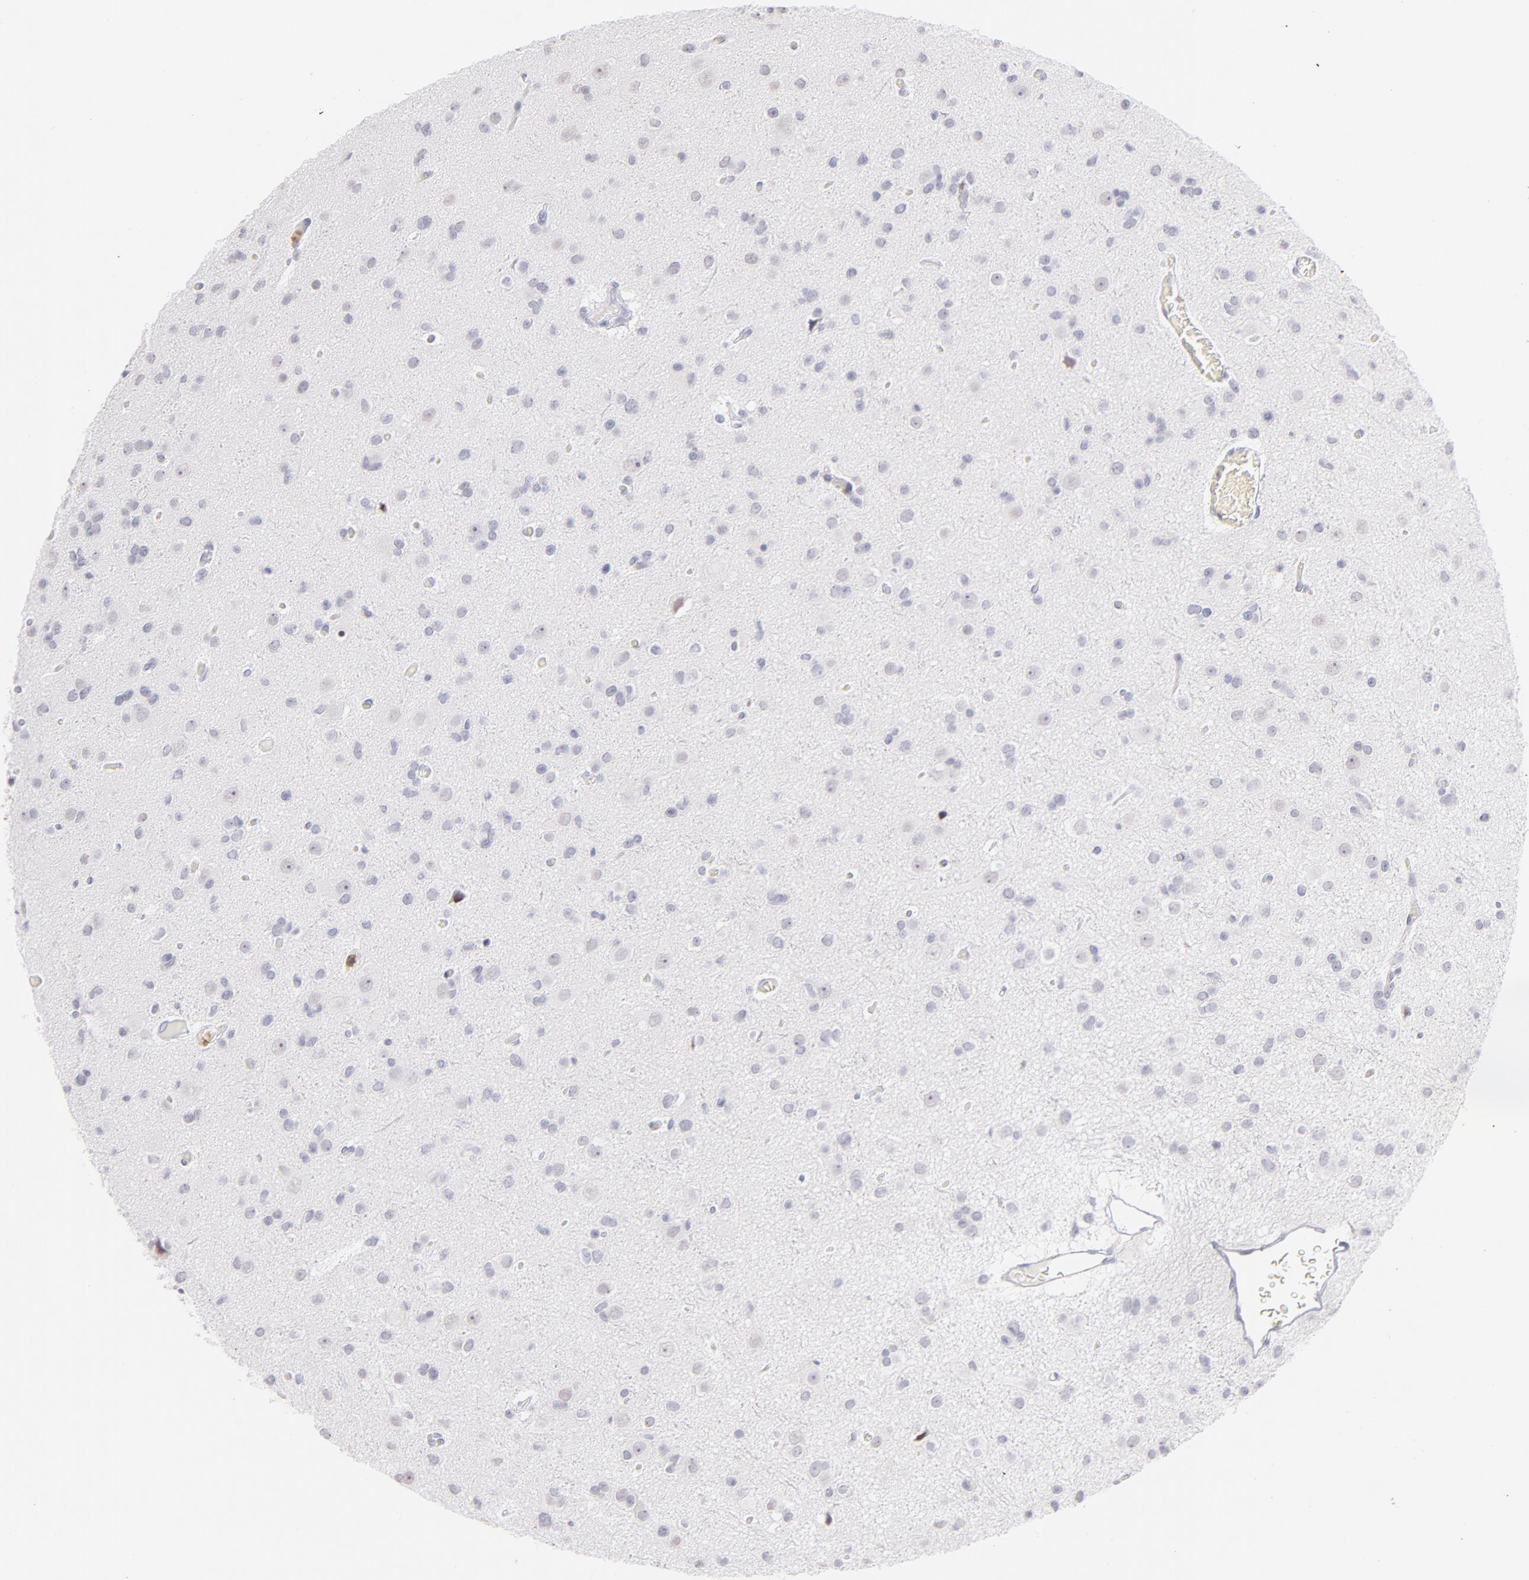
{"staining": {"intensity": "negative", "quantity": "none", "location": "none"}, "tissue": "glioma", "cell_type": "Tumor cells", "image_type": "cancer", "snomed": [{"axis": "morphology", "description": "Glioma, malignant, Low grade"}, {"axis": "topography", "description": "Brain"}], "caption": "Immunohistochemistry histopathology image of human malignant low-grade glioma stained for a protein (brown), which demonstrates no staining in tumor cells.", "gene": "LTB4R", "patient": {"sex": "male", "age": 42}}